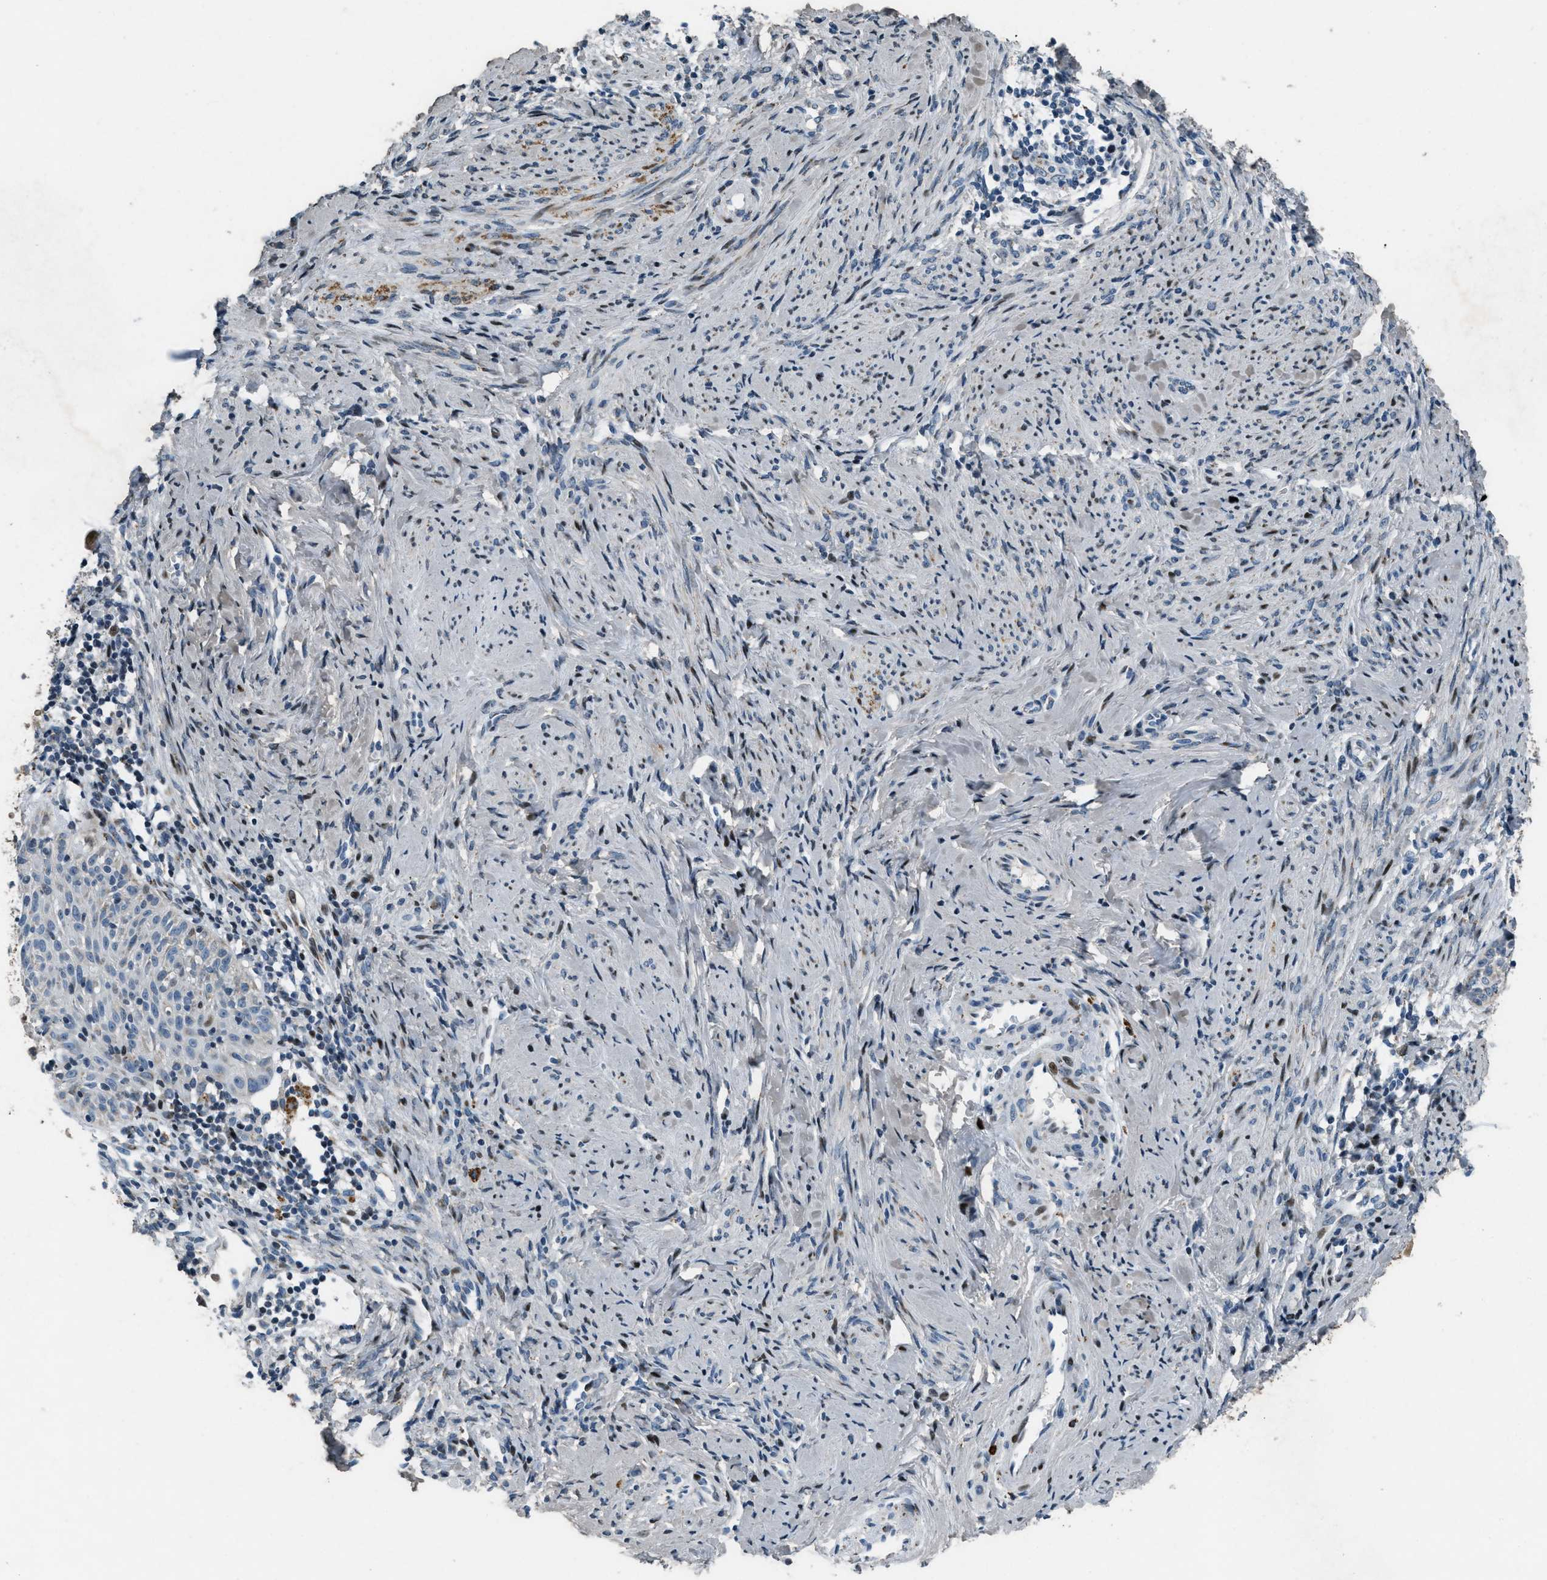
{"staining": {"intensity": "moderate", "quantity": "<25%", "location": "nuclear"}, "tissue": "cervical cancer", "cell_type": "Tumor cells", "image_type": "cancer", "snomed": [{"axis": "morphology", "description": "Squamous cell carcinoma, NOS"}, {"axis": "topography", "description": "Cervix"}], "caption": "Human cervical cancer stained with a brown dye reveals moderate nuclear positive staining in about <25% of tumor cells.", "gene": "GPC6", "patient": {"sex": "female", "age": 70}}